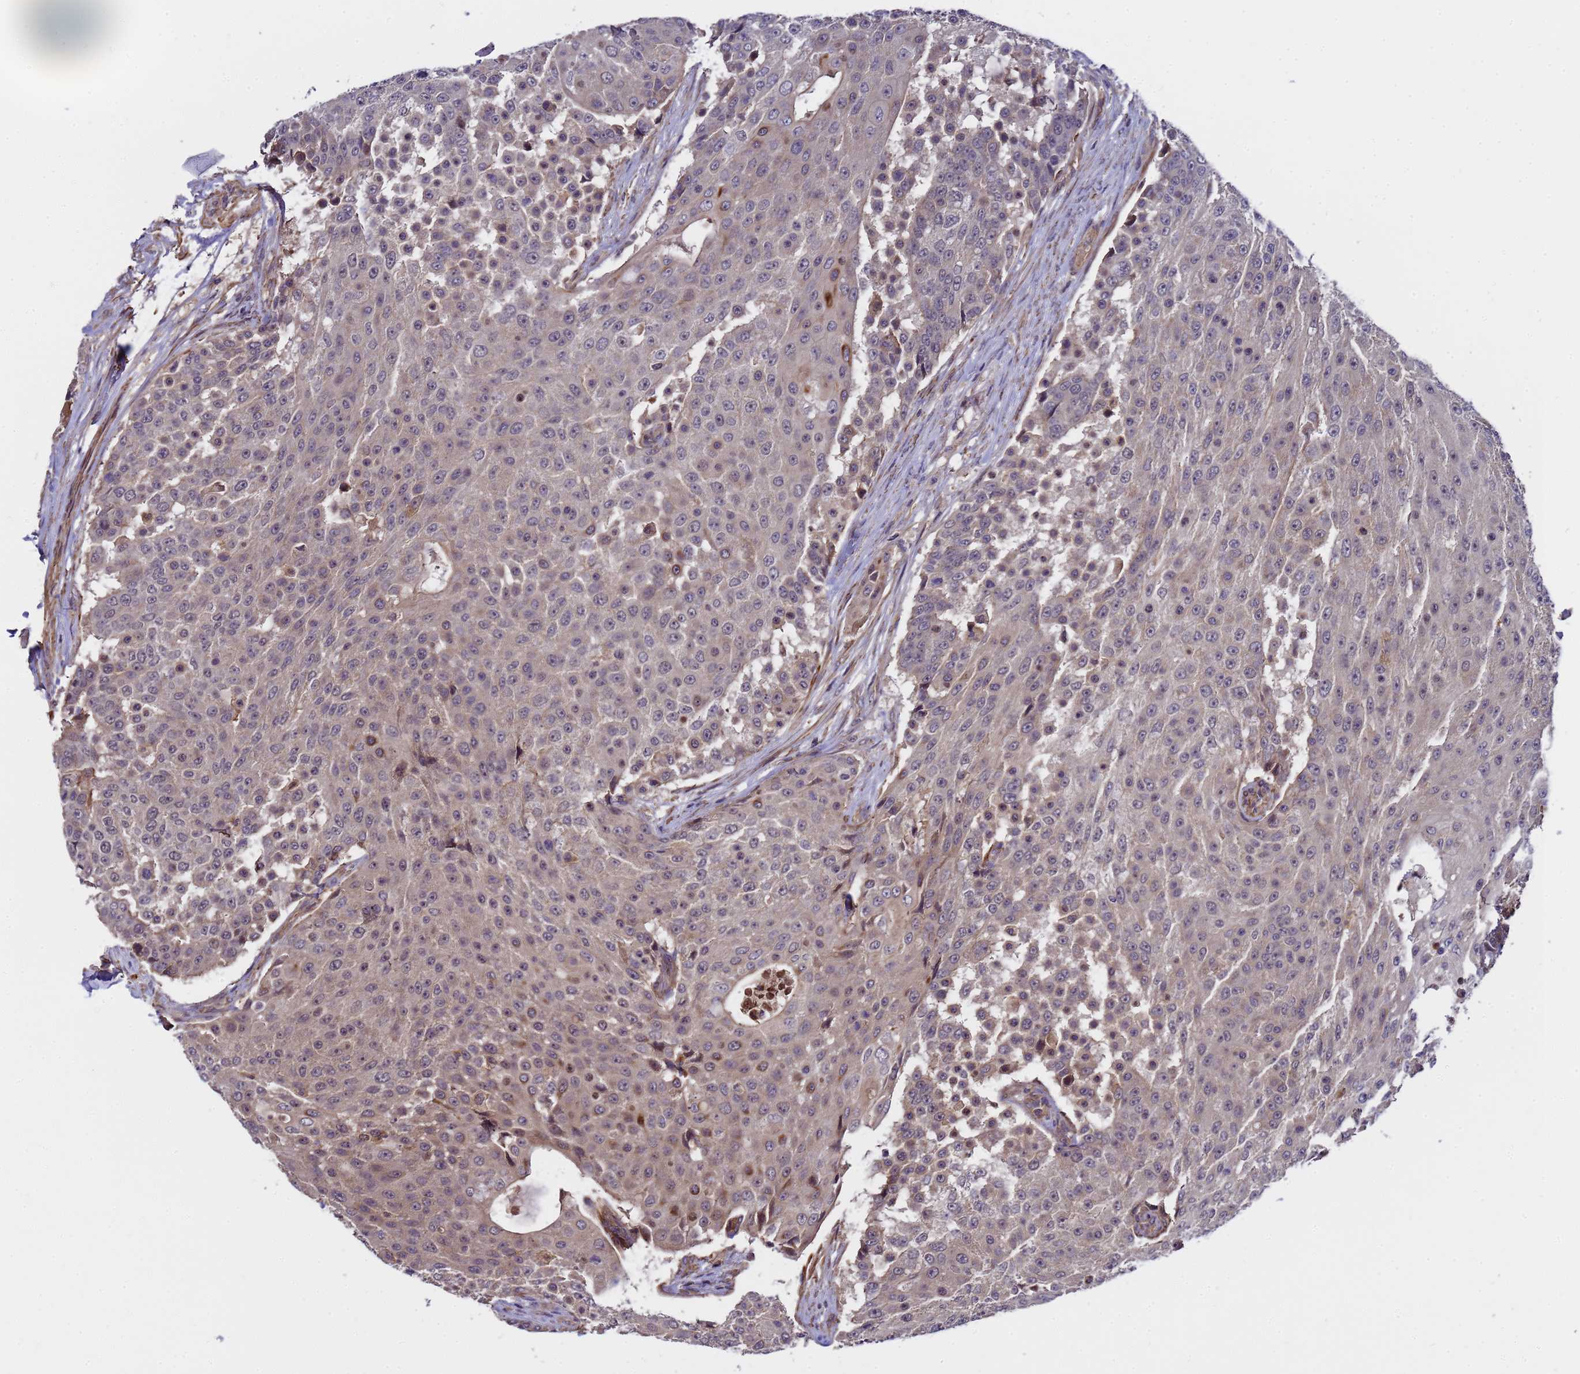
{"staining": {"intensity": "moderate", "quantity": "<25%", "location": "cytoplasmic/membranous,nuclear"}, "tissue": "urothelial cancer", "cell_type": "Tumor cells", "image_type": "cancer", "snomed": [{"axis": "morphology", "description": "Urothelial carcinoma, High grade"}, {"axis": "topography", "description": "Urinary bladder"}], "caption": "Brown immunohistochemical staining in human high-grade urothelial carcinoma exhibits moderate cytoplasmic/membranous and nuclear staining in about <25% of tumor cells.", "gene": "GSTCD", "patient": {"sex": "female", "age": 63}}